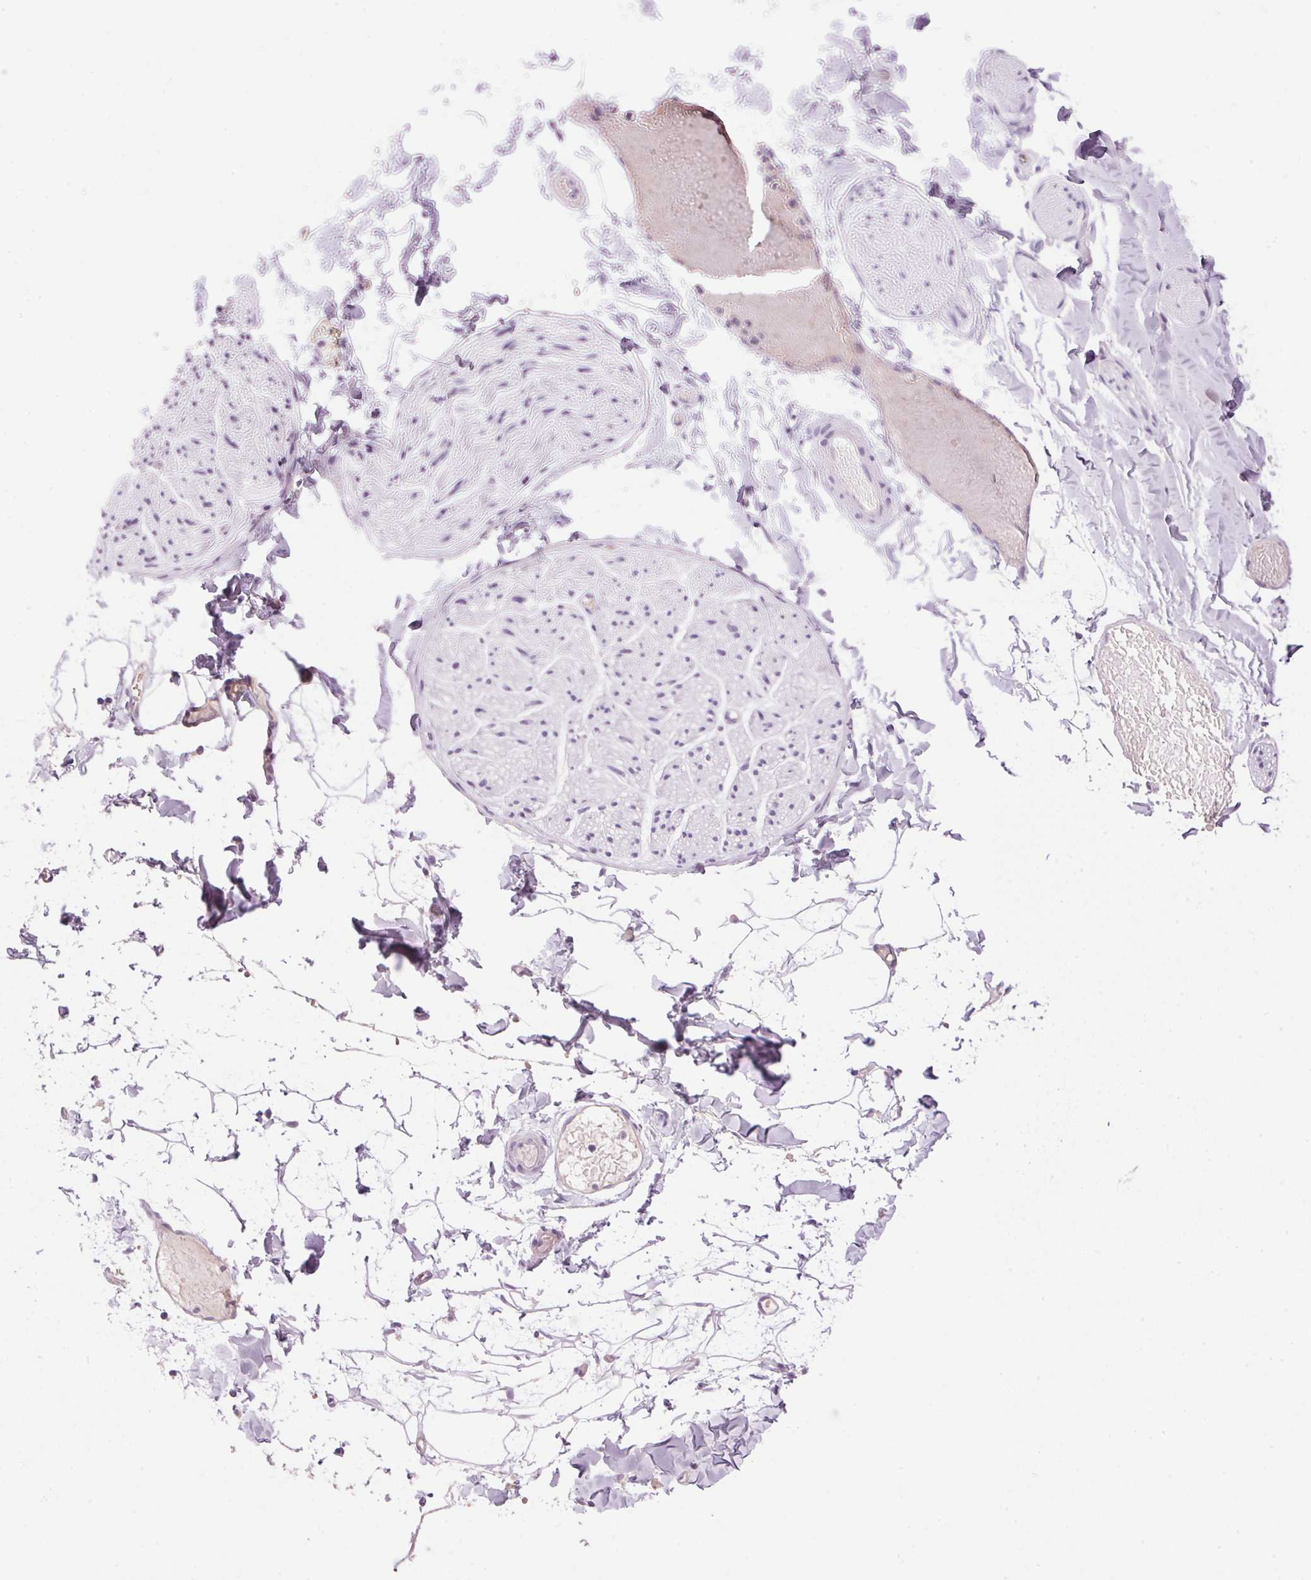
{"staining": {"intensity": "weak", "quantity": "25%-75%", "location": "cytoplasmic/membranous"}, "tissue": "adipose tissue", "cell_type": "Adipocytes", "image_type": "normal", "snomed": [{"axis": "morphology", "description": "Normal tissue, NOS"}, {"axis": "topography", "description": "Gallbladder"}, {"axis": "topography", "description": "Peripheral nerve tissue"}], "caption": "The micrograph reveals staining of normal adipose tissue, revealing weak cytoplasmic/membranous protein positivity (brown color) within adipocytes.", "gene": "HSD17B2", "patient": {"sex": "female", "age": 45}}